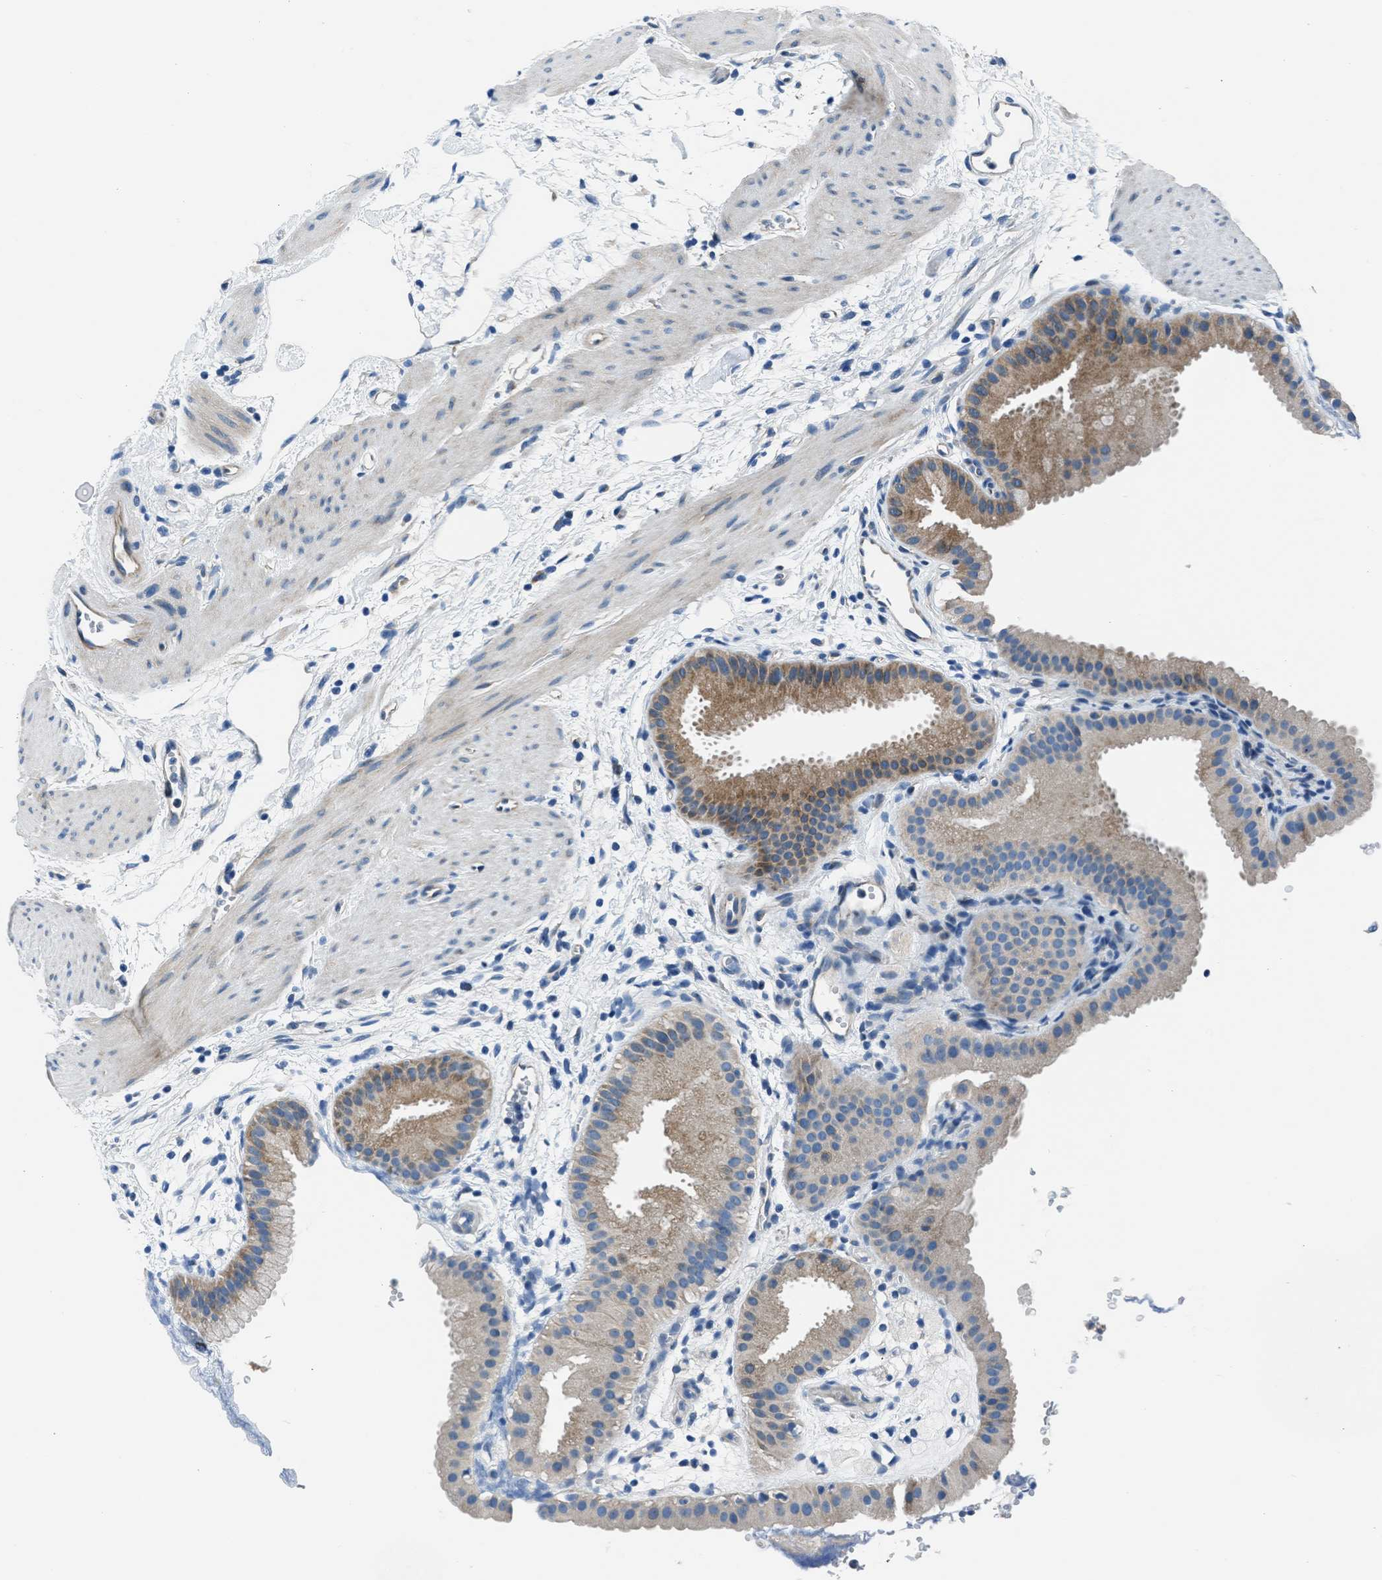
{"staining": {"intensity": "moderate", "quantity": ">75%", "location": "cytoplasmic/membranous"}, "tissue": "gallbladder", "cell_type": "Glandular cells", "image_type": "normal", "snomed": [{"axis": "morphology", "description": "Normal tissue, NOS"}, {"axis": "topography", "description": "Gallbladder"}], "caption": "Moderate cytoplasmic/membranous protein positivity is seen in about >75% of glandular cells in gallbladder.", "gene": "SLC38A6", "patient": {"sex": "female", "age": 64}}